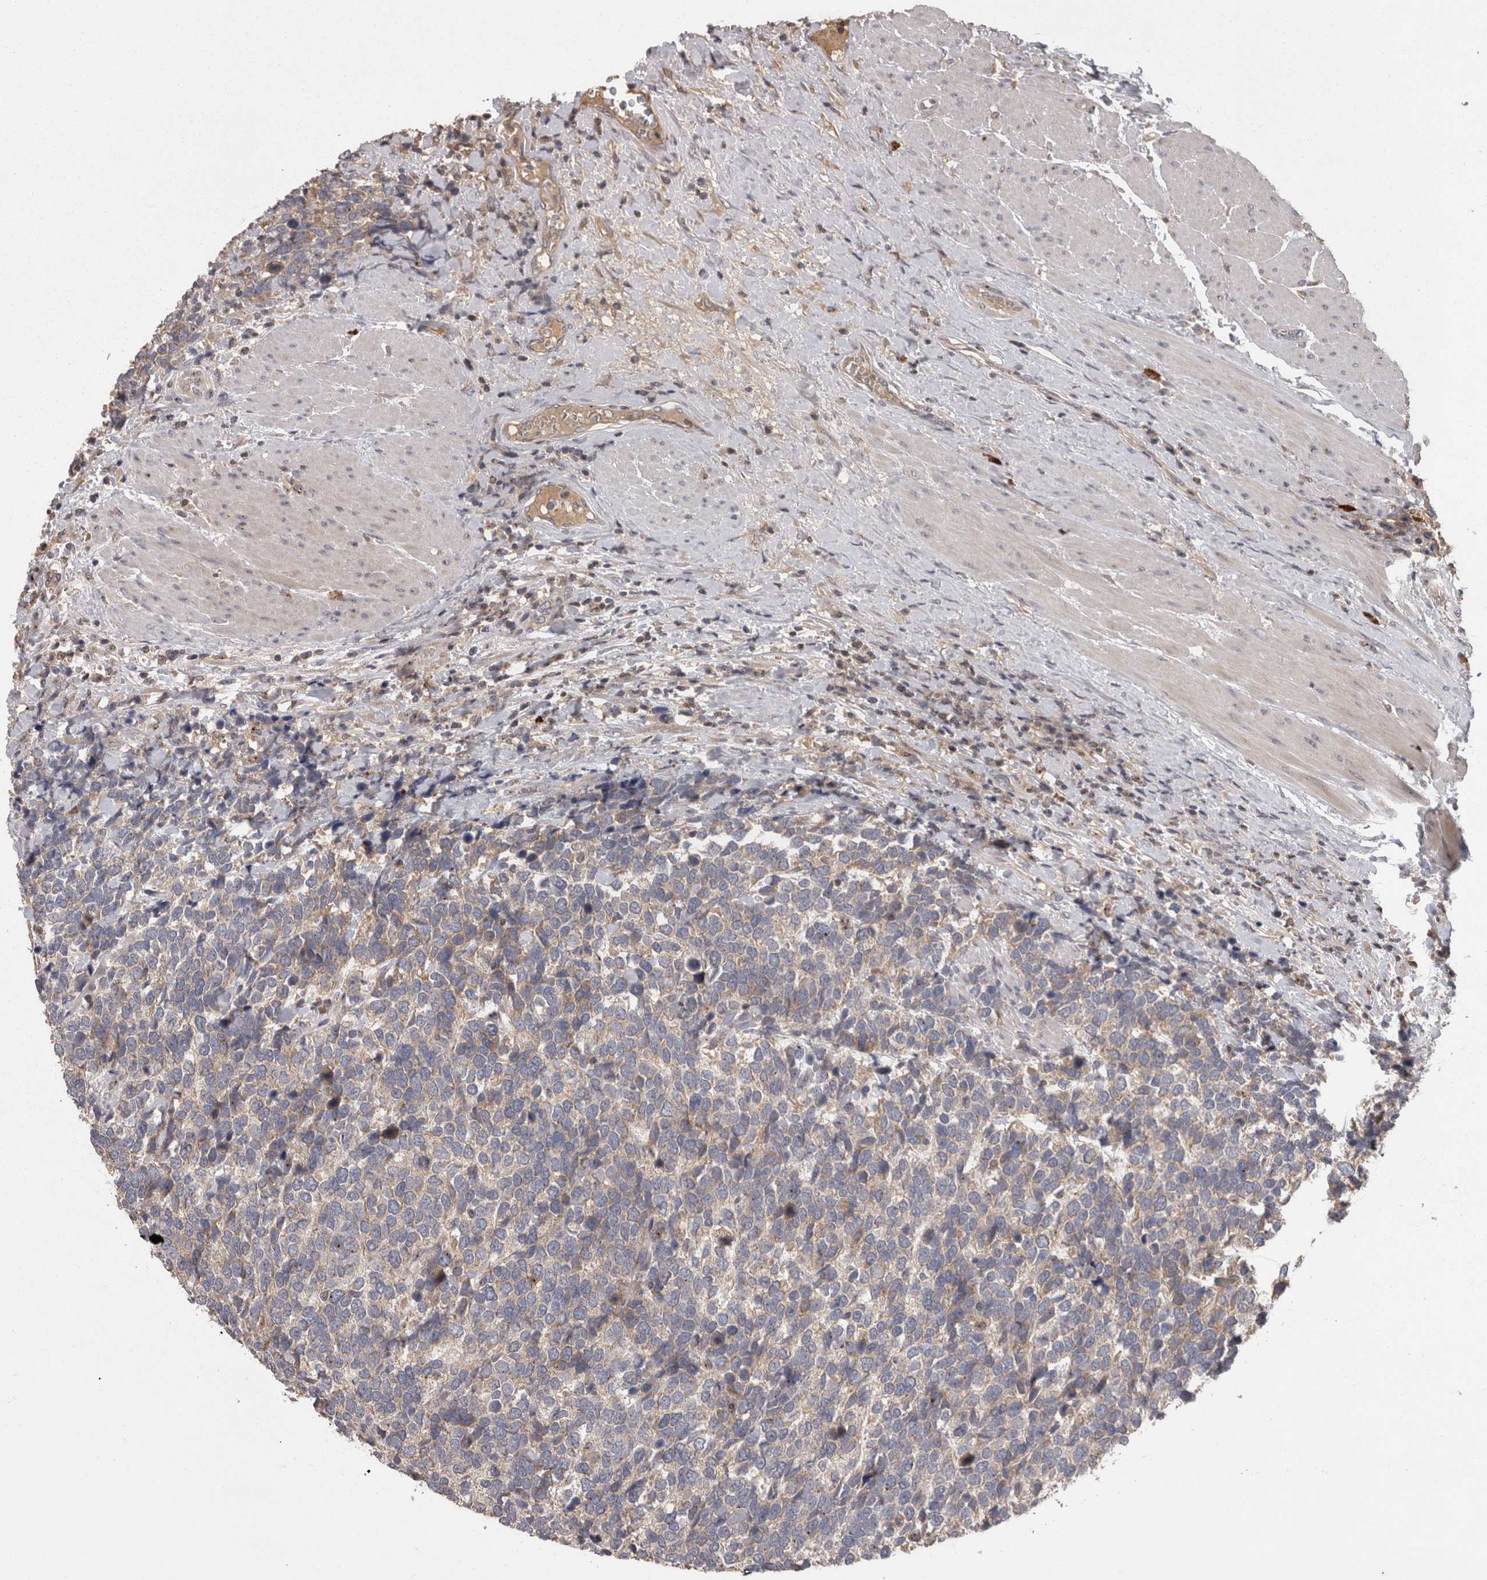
{"staining": {"intensity": "weak", "quantity": "25%-75%", "location": "cytoplasmic/membranous"}, "tissue": "urothelial cancer", "cell_type": "Tumor cells", "image_type": "cancer", "snomed": [{"axis": "morphology", "description": "Urothelial carcinoma, High grade"}, {"axis": "topography", "description": "Urinary bladder"}], "caption": "This is an image of IHC staining of urothelial cancer, which shows weak staining in the cytoplasmic/membranous of tumor cells.", "gene": "PCM1", "patient": {"sex": "female", "age": 82}}